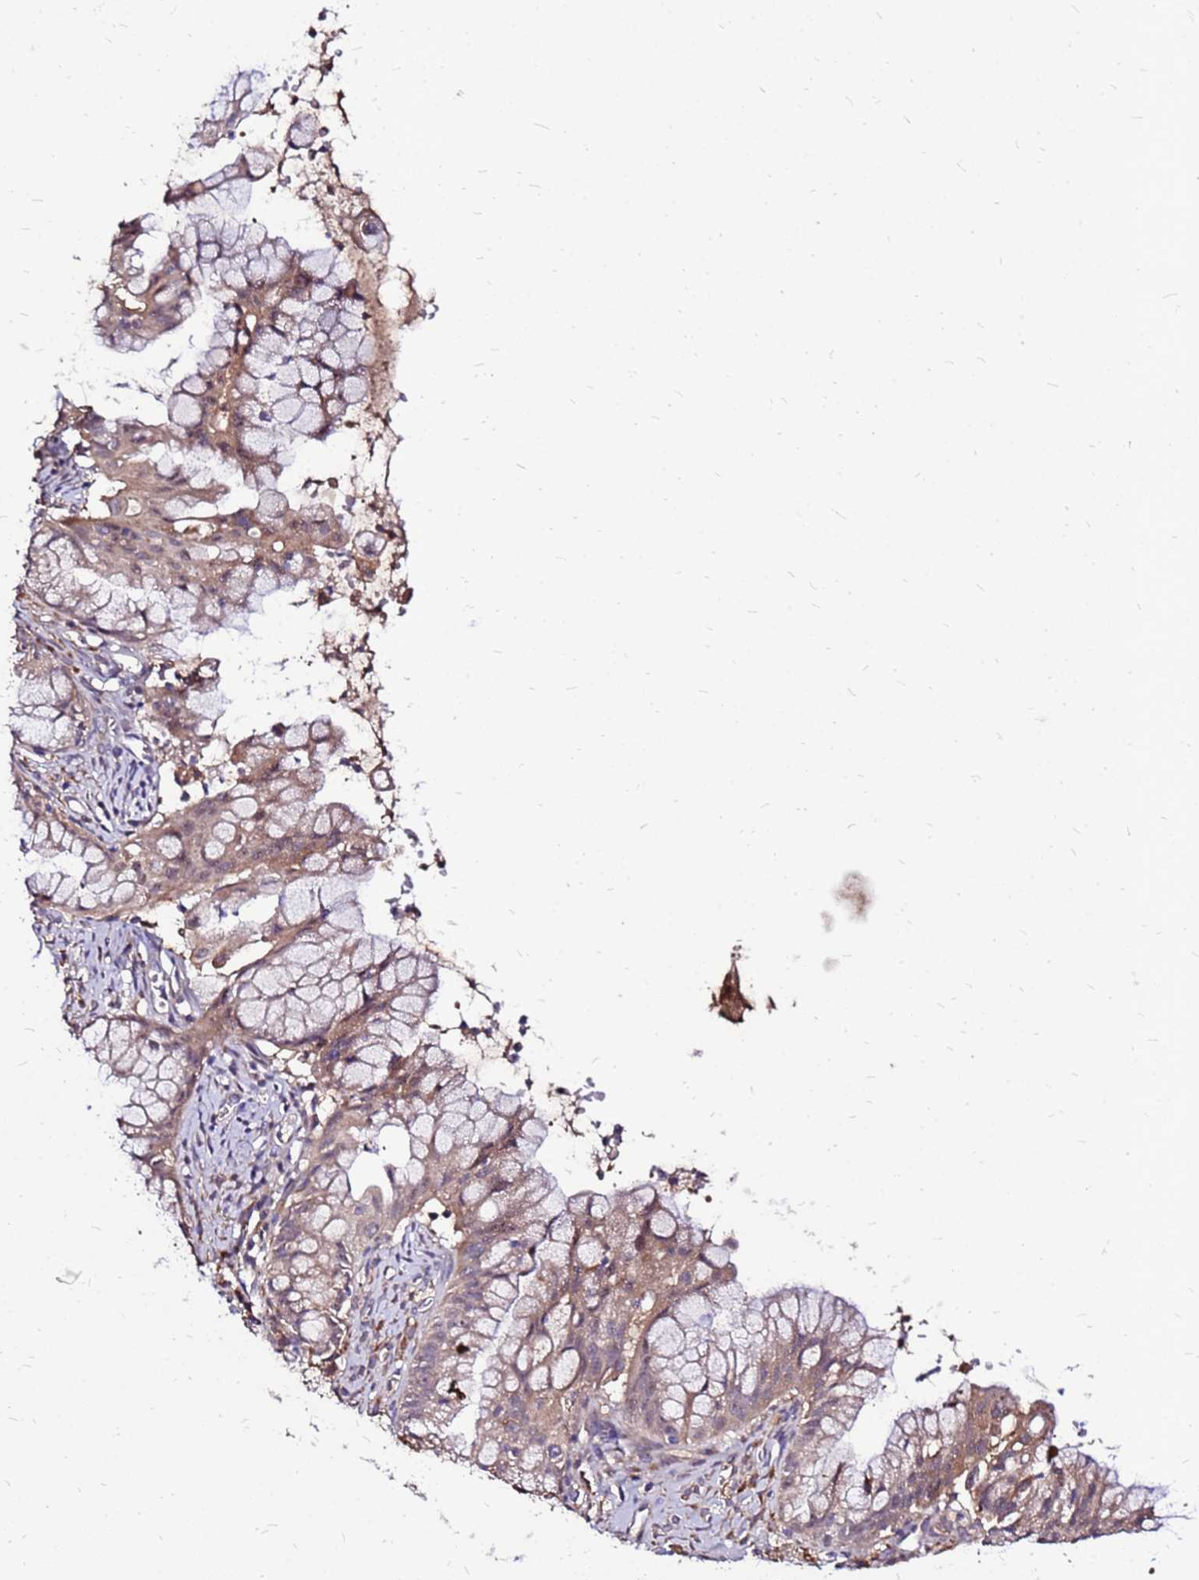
{"staining": {"intensity": "weak", "quantity": "25%-75%", "location": "cytoplasmic/membranous"}, "tissue": "ovarian cancer", "cell_type": "Tumor cells", "image_type": "cancer", "snomed": [{"axis": "morphology", "description": "Cystadenocarcinoma, mucinous, NOS"}, {"axis": "topography", "description": "Ovary"}], "caption": "A brown stain labels weak cytoplasmic/membranous staining of a protein in human ovarian cancer tumor cells.", "gene": "ARHGEF5", "patient": {"sex": "female", "age": 70}}